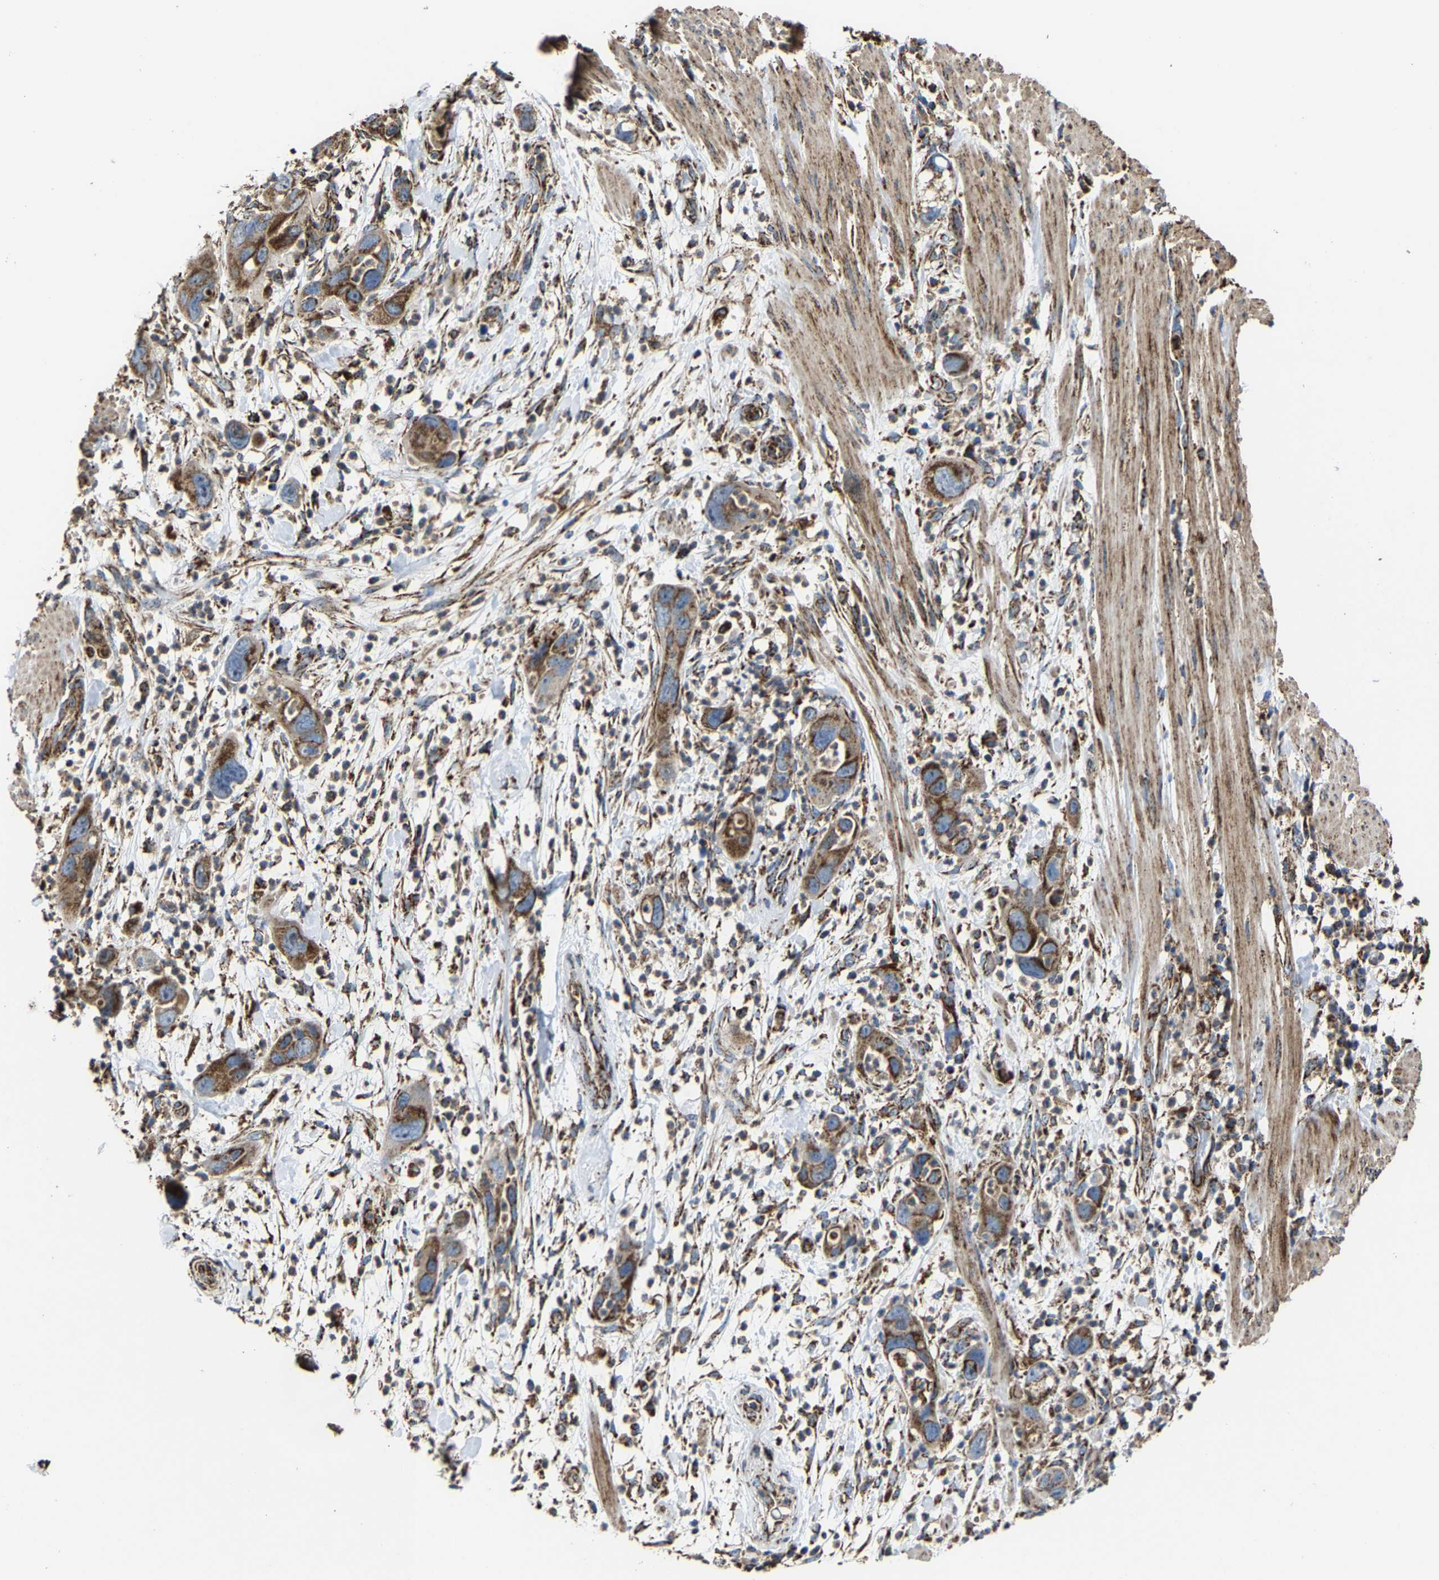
{"staining": {"intensity": "strong", "quantity": ">75%", "location": "cytoplasmic/membranous"}, "tissue": "pancreatic cancer", "cell_type": "Tumor cells", "image_type": "cancer", "snomed": [{"axis": "morphology", "description": "Adenocarcinoma, NOS"}, {"axis": "topography", "description": "Pancreas"}], "caption": "Protein staining reveals strong cytoplasmic/membranous expression in about >75% of tumor cells in pancreatic cancer.", "gene": "NDUFV3", "patient": {"sex": "female", "age": 71}}